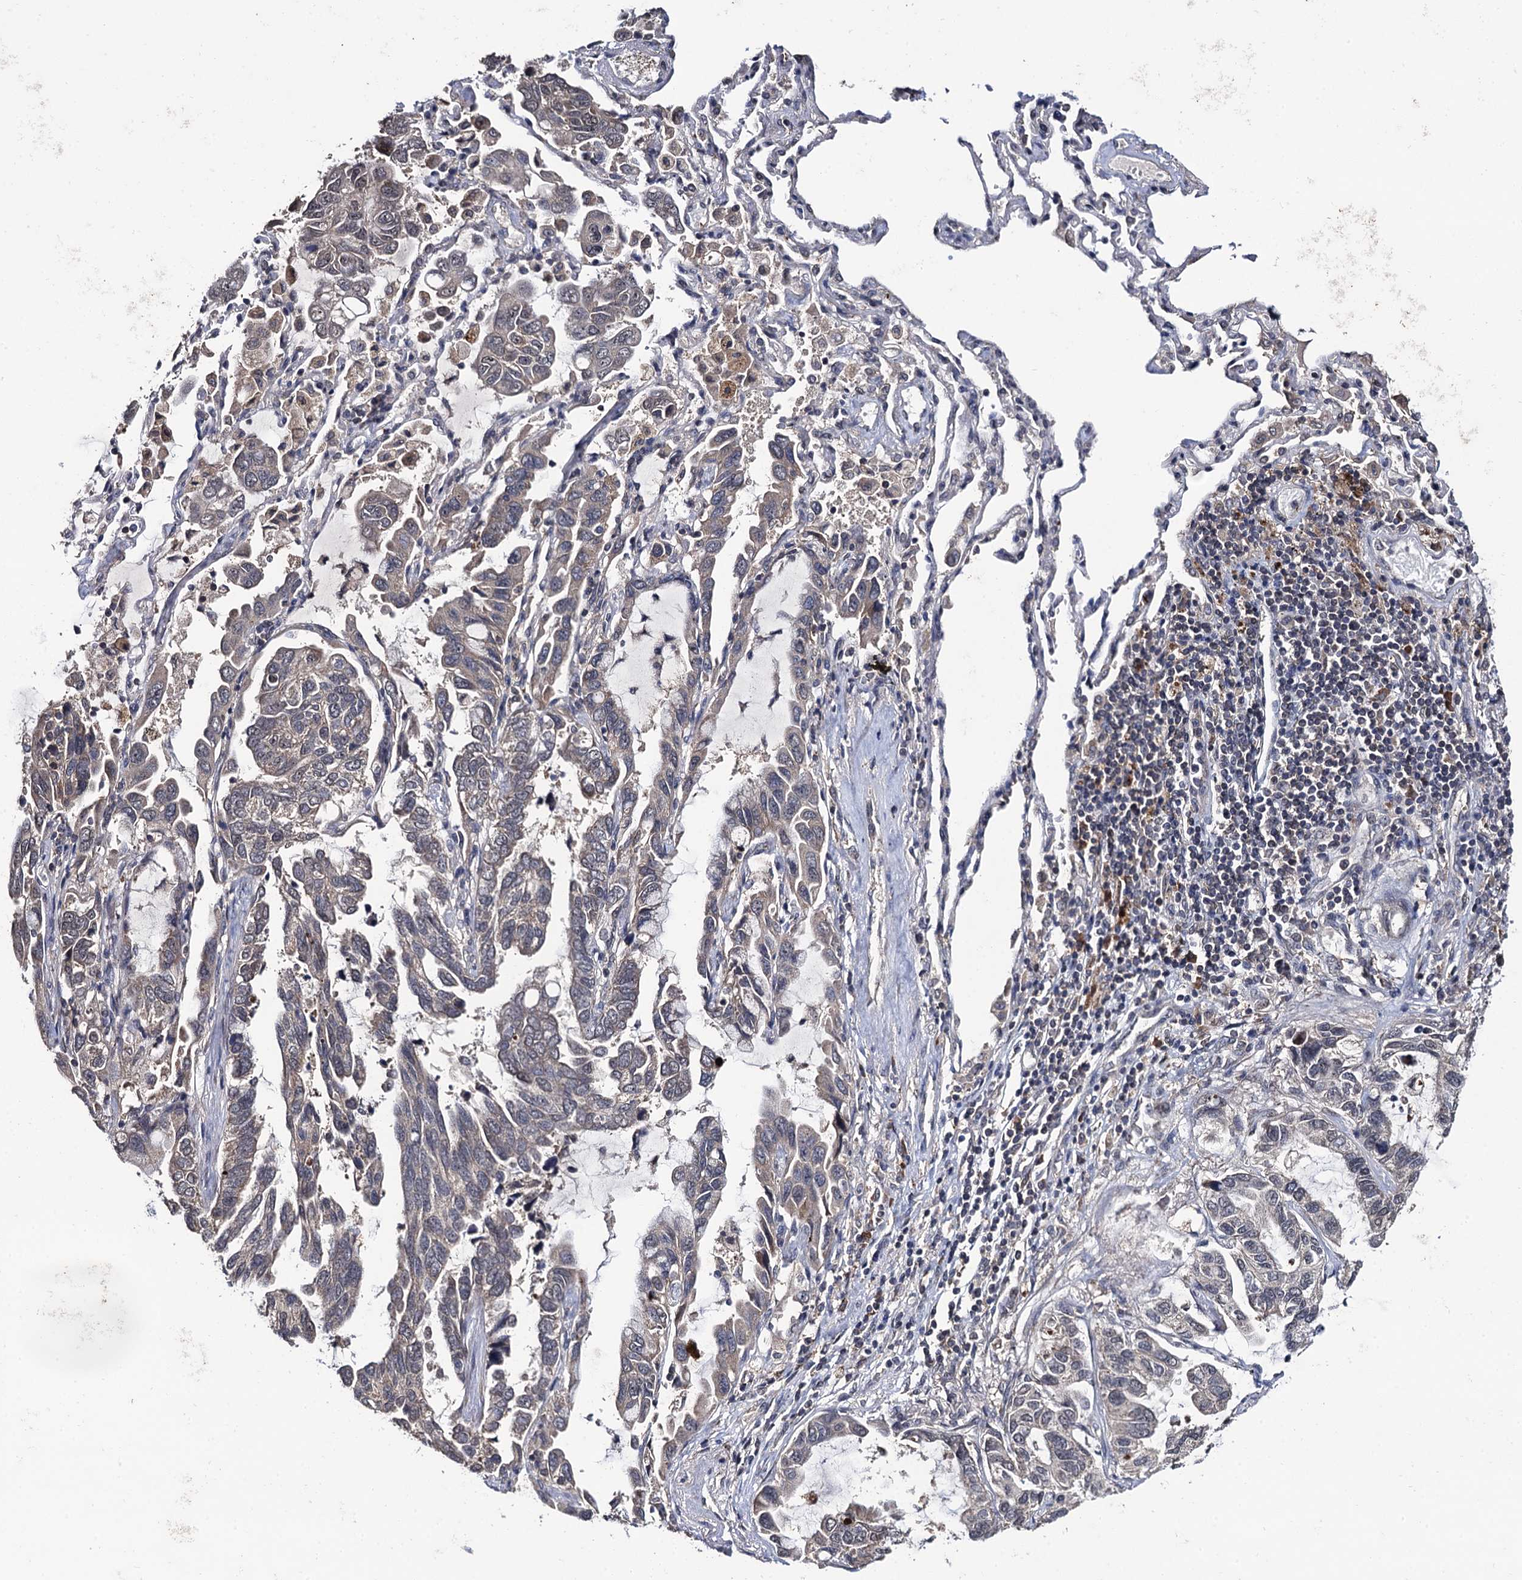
{"staining": {"intensity": "weak", "quantity": "<25%", "location": "nuclear"}, "tissue": "lung cancer", "cell_type": "Tumor cells", "image_type": "cancer", "snomed": [{"axis": "morphology", "description": "Adenocarcinoma, NOS"}, {"axis": "topography", "description": "Lung"}], "caption": "An image of human adenocarcinoma (lung) is negative for staining in tumor cells. The staining was performed using DAB (3,3'-diaminobenzidine) to visualize the protein expression in brown, while the nuclei were stained in blue with hematoxylin (Magnification: 20x).", "gene": "LRRC63", "patient": {"sex": "male", "age": 64}}